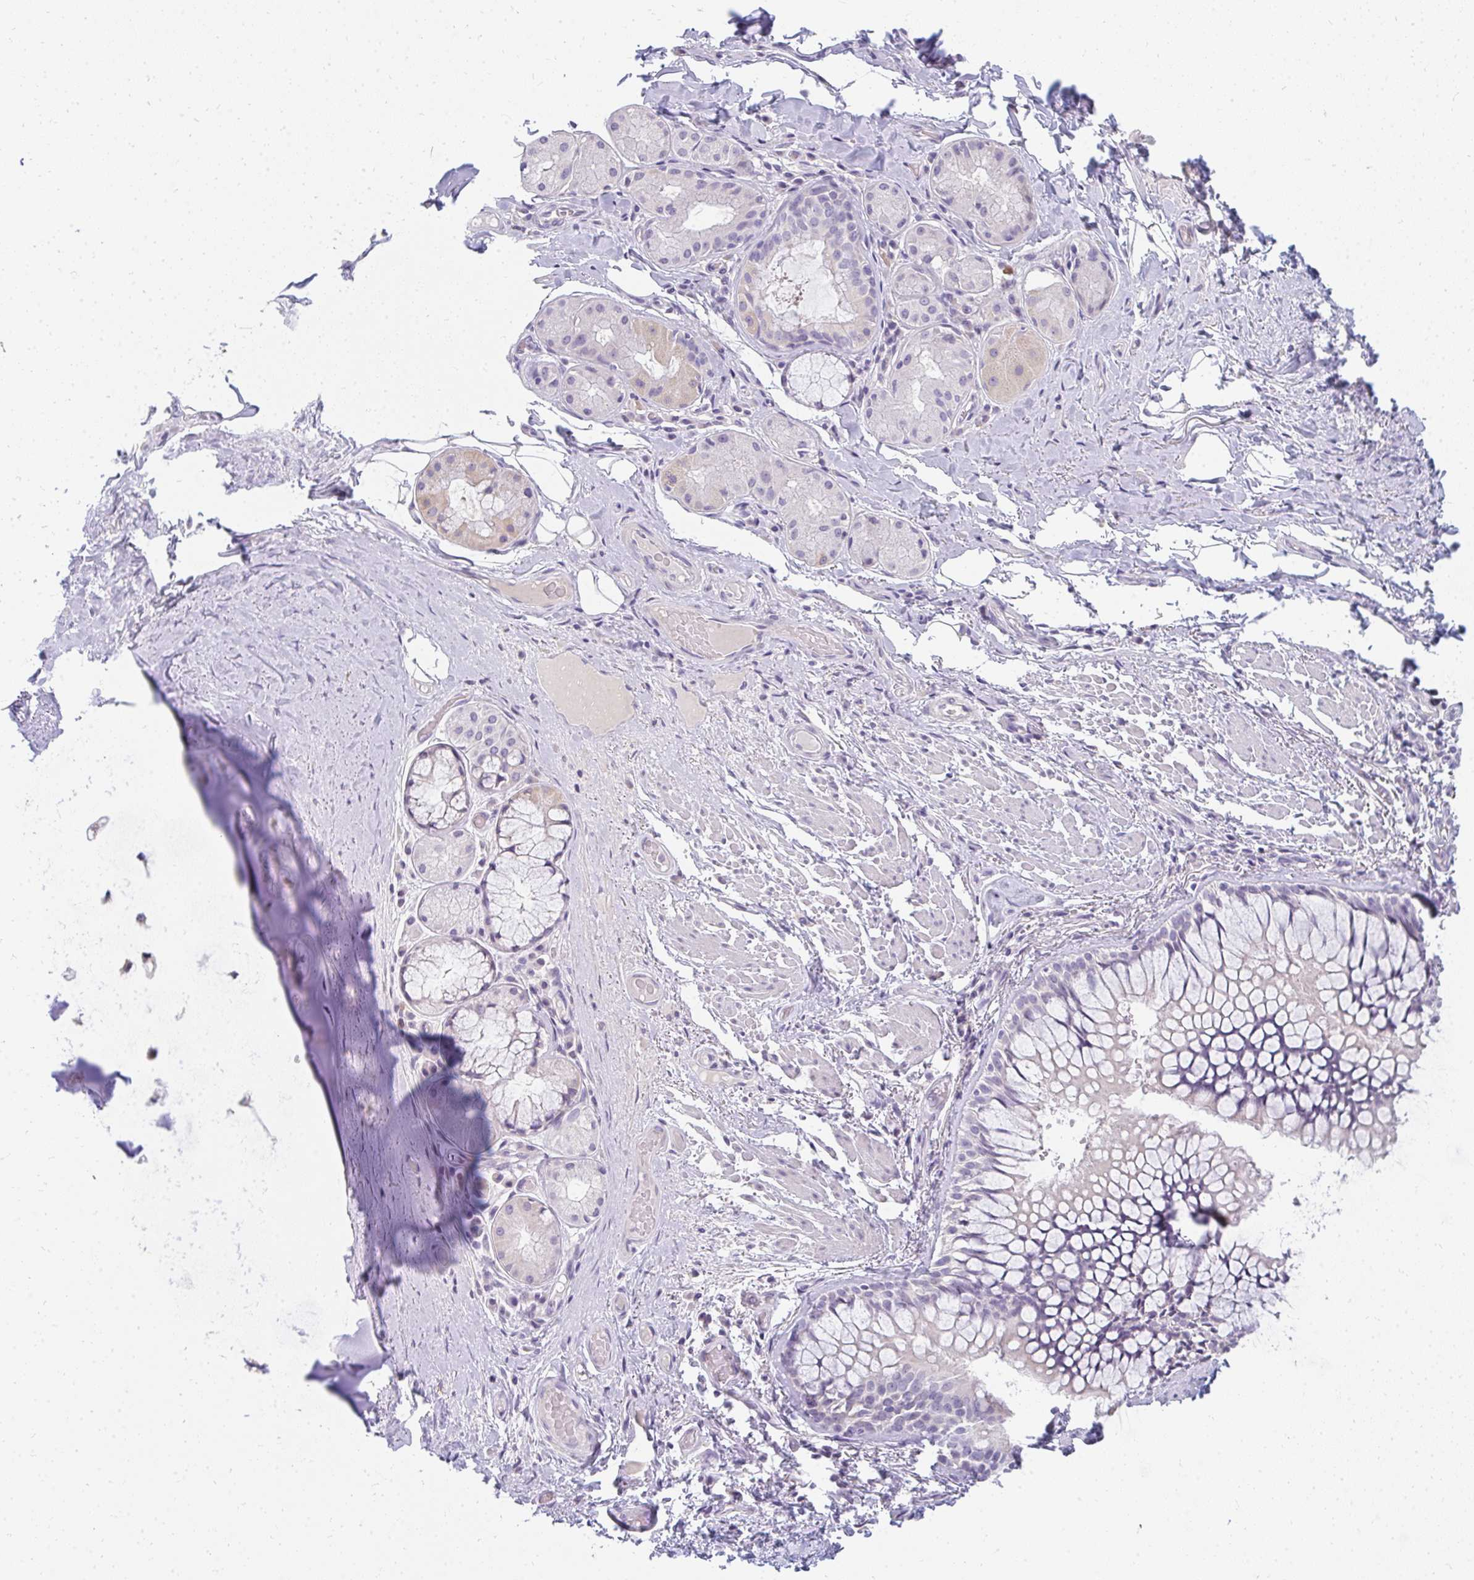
{"staining": {"intensity": "negative", "quantity": "none", "location": "none"}, "tissue": "adipose tissue", "cell_type": "Adipocytes", "image_type": "normal", "snomed": [{"axis": "morphology", "description": "Normal tissue, NOS"}, {"axis": "topography", "description": "Cartilage tissue"}, {"axis": "topography", "description": "Bronchus"}], "caption": "Immunohistochemistry (IHC) histopathology image of benign adipose tissue: adipose tissue stained with DAB (3,3'-diaminobenzidine) exhibits no significant protein staining in adipocytes. (DAB immunohistochemistry visualized using brightfield microscopy, high magnification).", "gene": "PPP1R3G", "patient": {"sex": "male", "age": 64}}